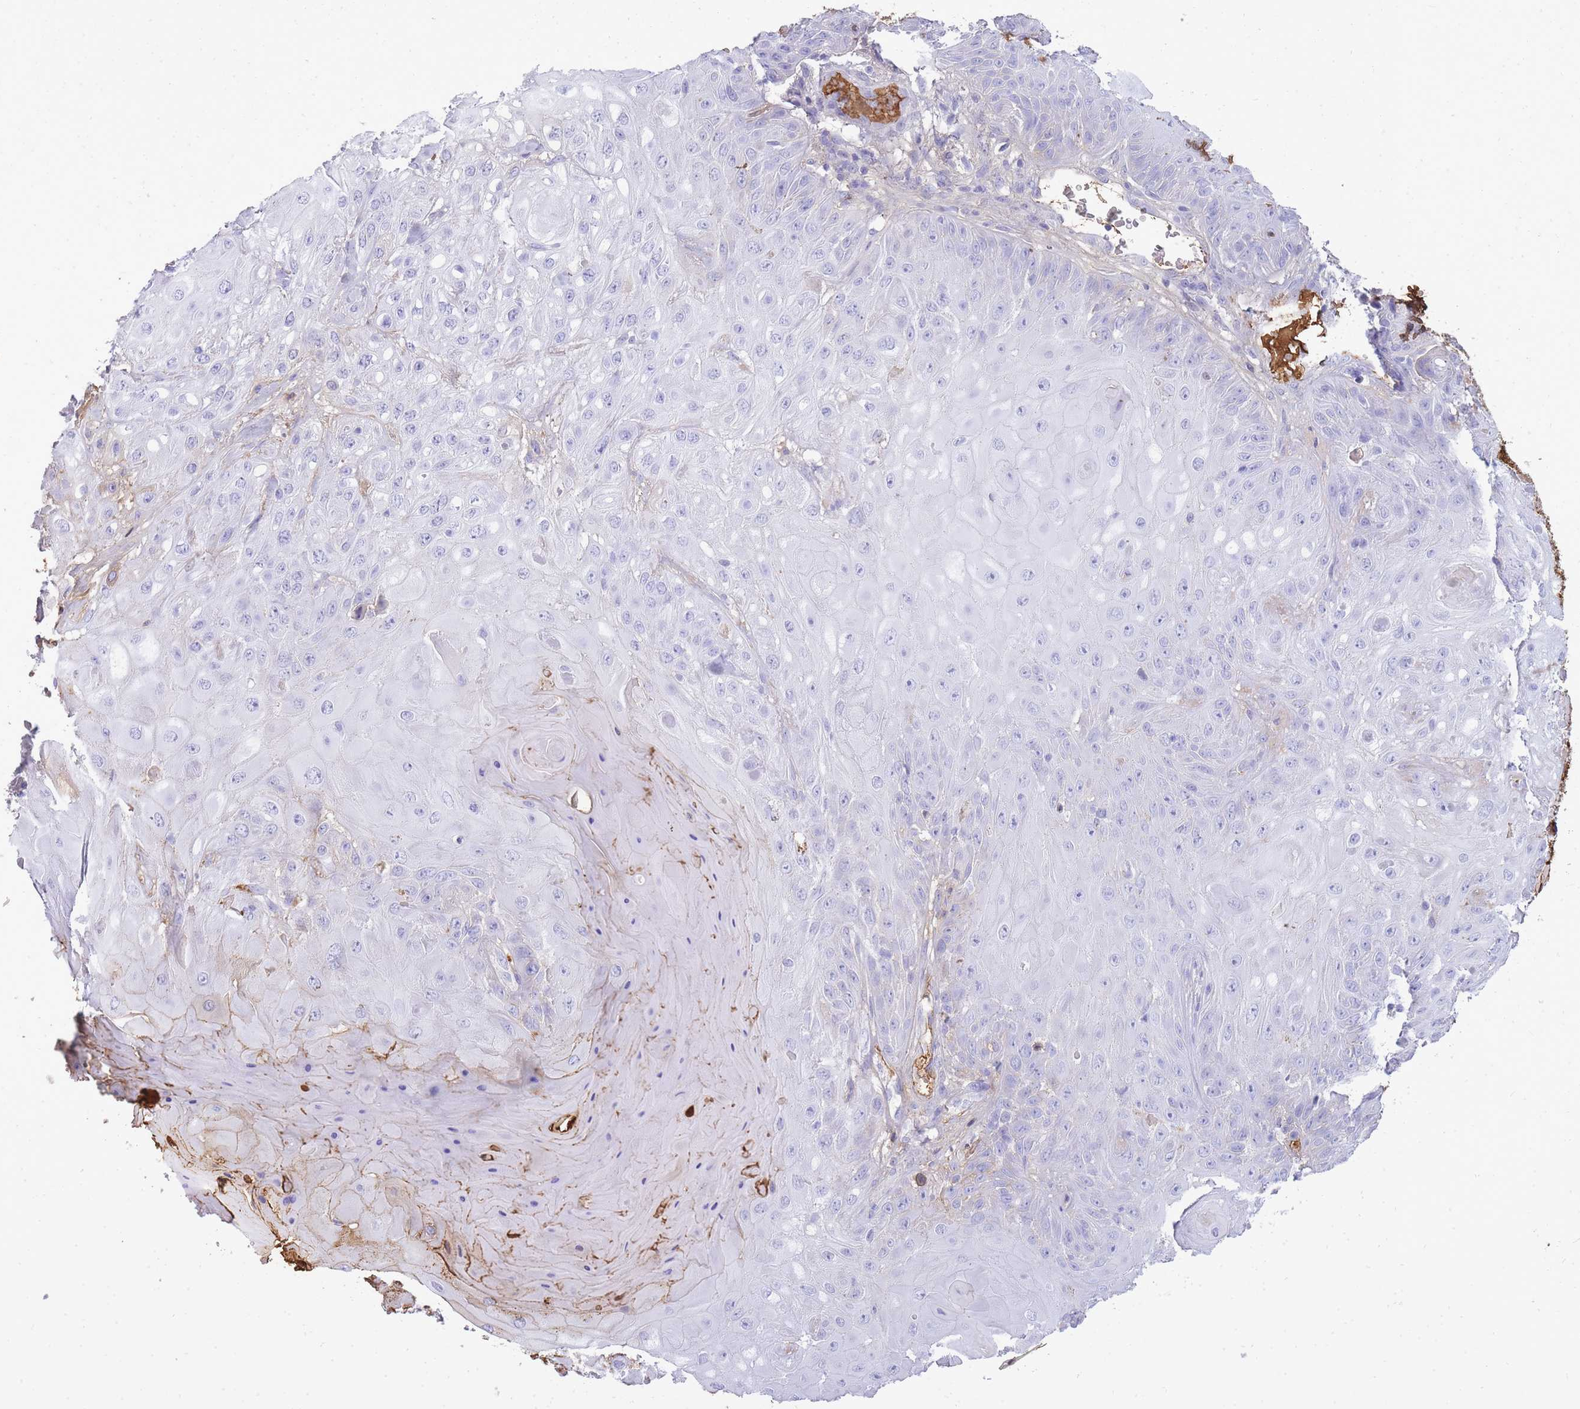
{"staining": {"intensity": "negative", "quantity": "none", "location": "none"}, "tissue": "skin cancer", "cell_type": "Tumor cells", "image_type": "cancer", "snomed": [{"axis": "morphology", "description": "Normal tissue, NOS"}, {"axis": "morphology", "description": "Squamous cell carcinoma, NOS"}, {"axis": "topography", "description": "Skin"}, {"axis": "topography", "description": "Cartilage tissue"}], "caption": "This is an immunohistochemistry histopathology image of human skin squamous cell carcinoma. There is no positivity in tumor cells.", "gene": "IGKV1D-42", "patient": {"sex": "female", "age": 79}}